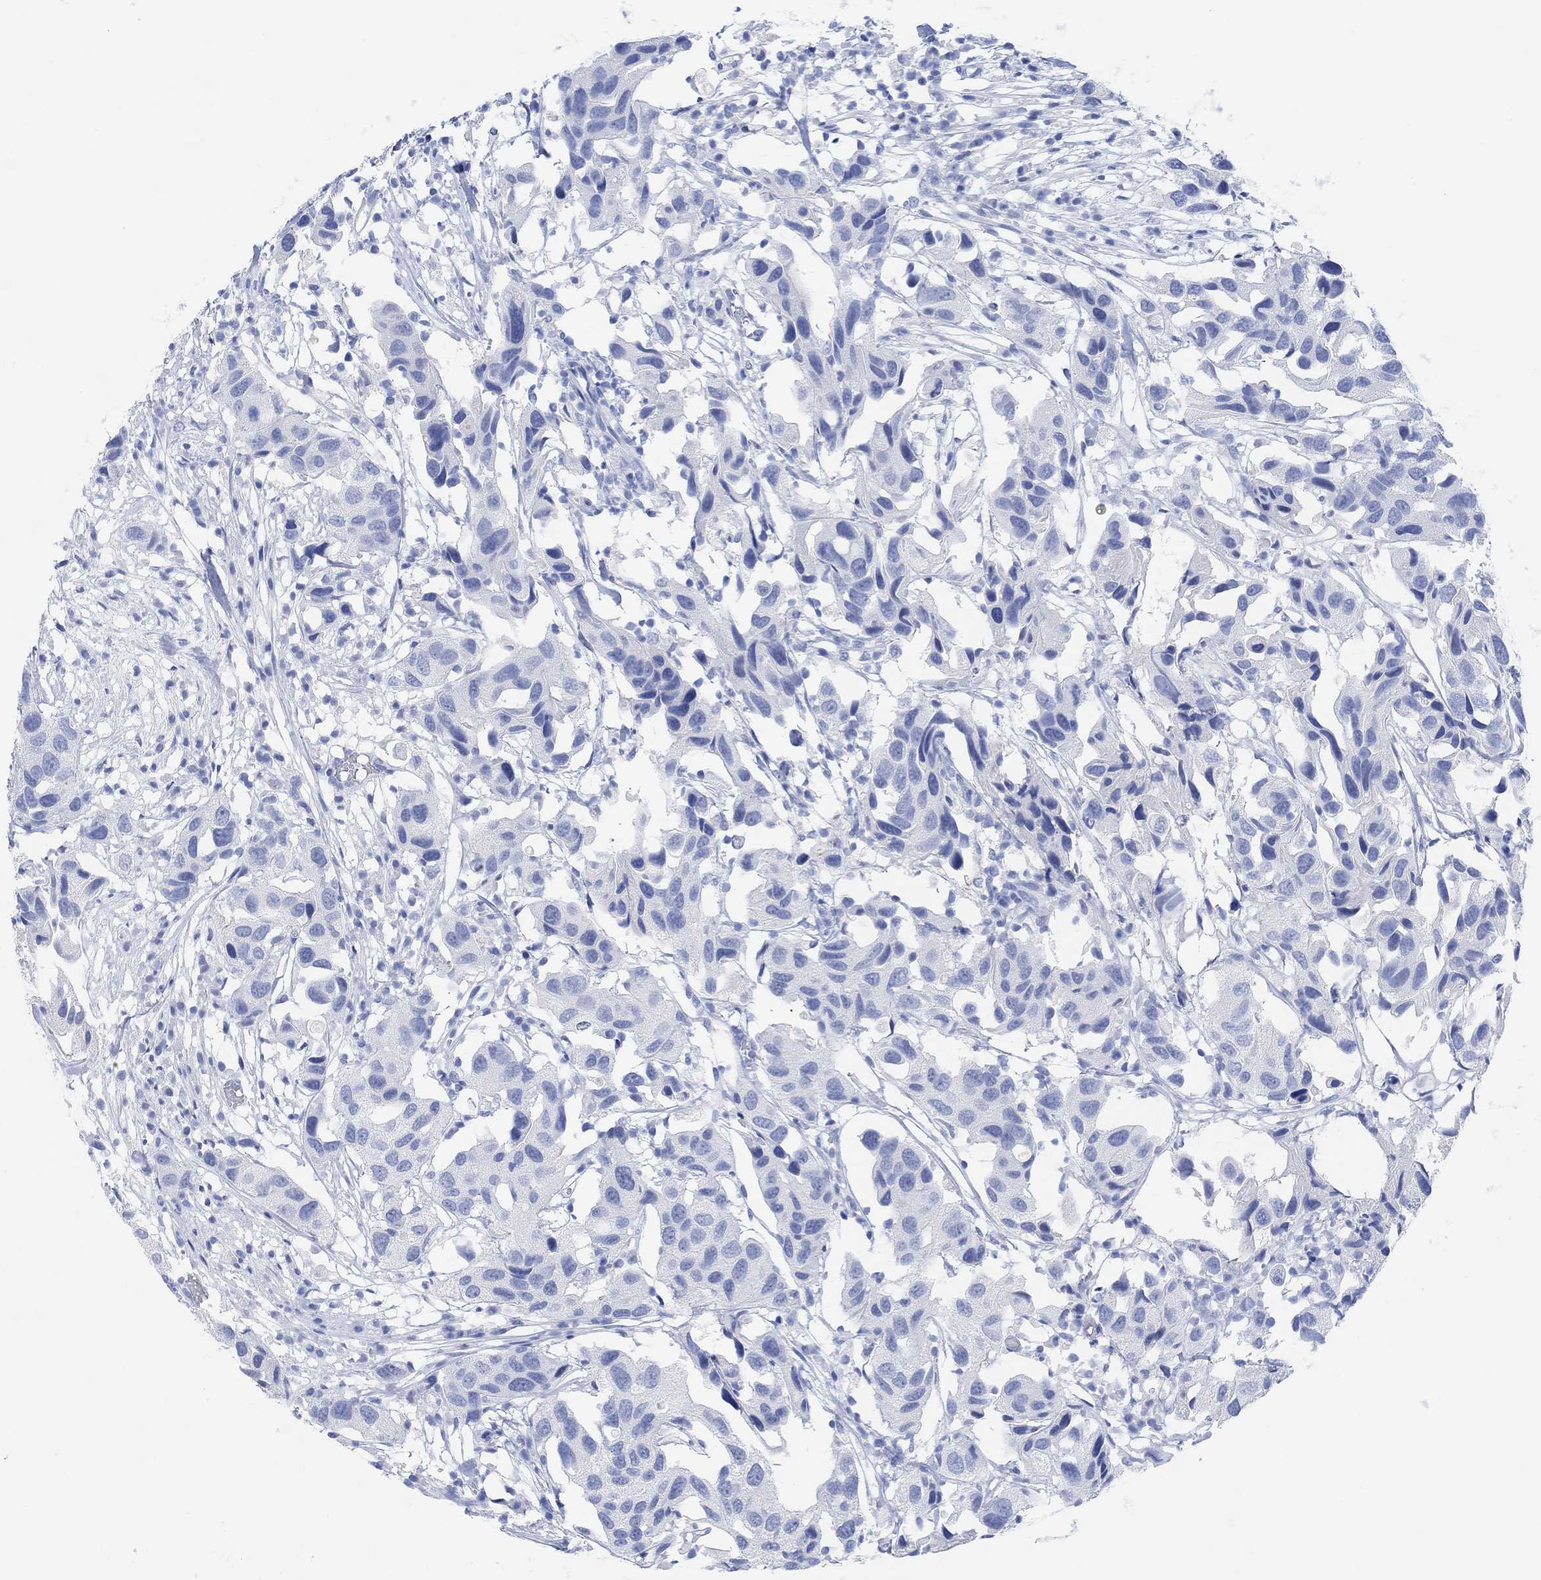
{"staining": {"intensity": "negative", "quantity": "none", "location": "none"}, "tissue": "urothelial cancer", "cell_type": "Tumor cells", "image_type": "cancer", "snomed": [{"axis": "morphology", "description": "Urothelial carcinoma, High grade"}, {"axis": "topography", "description": "Urinary bladder"}], "caption": "Immunohistochemistry micrograph of high-grade urothelial carcinoma stained for a protein (brown), which demonstrates no positivity in tumor cells.", "gene": "ENO4", "patient": {"sex": "male", "age": 79}}